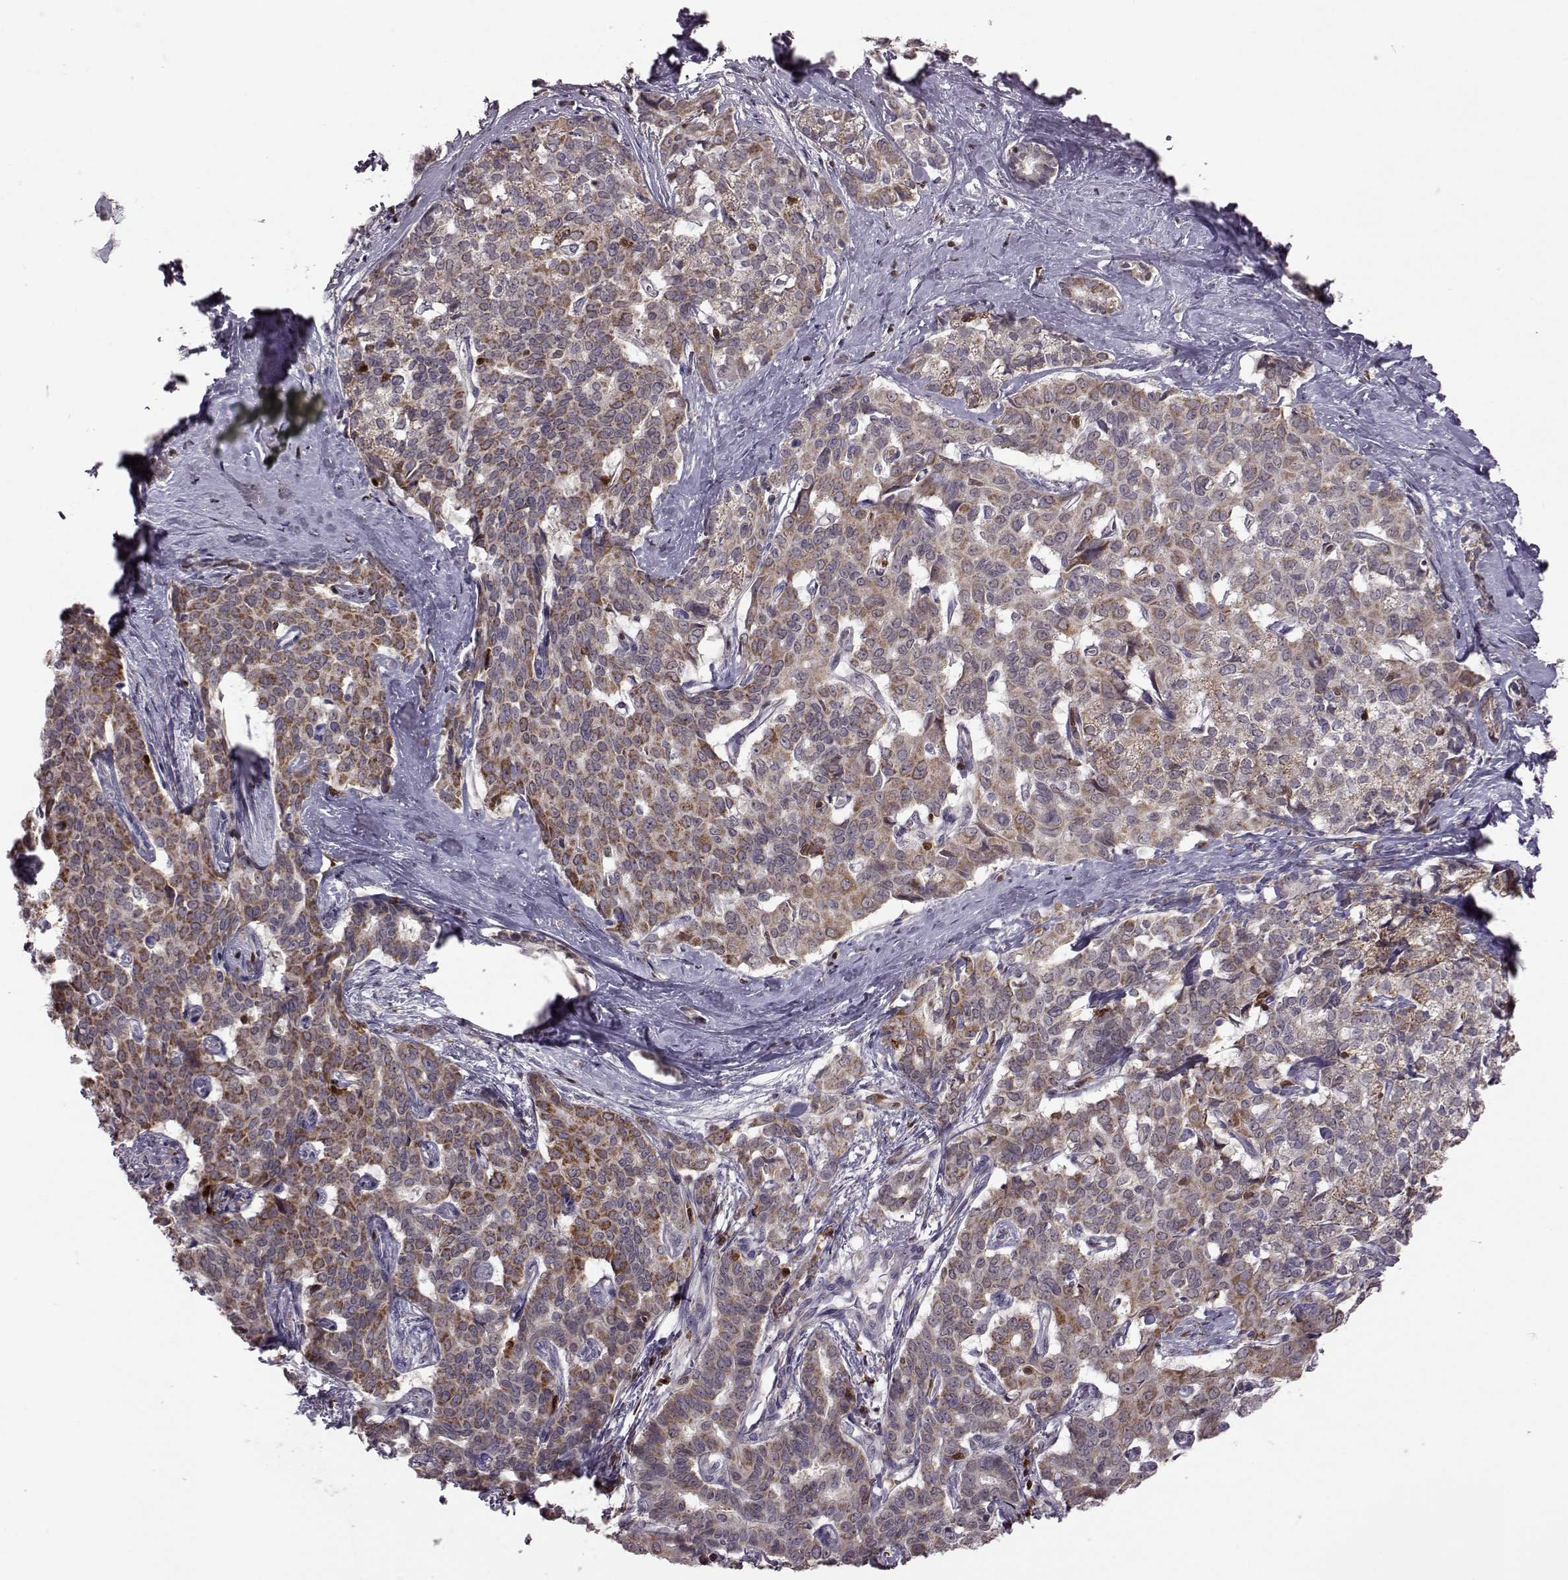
{"staining": {"intensity": "strong", "quantity": "25%-75%", "location": "cytoplasmic/membranous"}, "tissue": "liver cancer", "cell_type": "Tumor cells", "image_type": "cancer", "snomed": [{"axis": "morphology", "description": "Cholangiocarcinoma"}, {"axis": "topography", "description": "Liver"}], "caption": "IHC staining of cholangiocarcinoma (liver), which shows high levels of strong cytoplasmic/membranous staining in approximately 25%-75% of tumor cells indicating strong cytoplasmic/membranous protein positivity. The staining was performed using DAB (3,3'-diaminobenzidine) (brown) for protein detection and nuclei were counterstained in hematoxylin (blue).", "gene": "DOK2", "patient": {"sex": "female", "age": 47}}